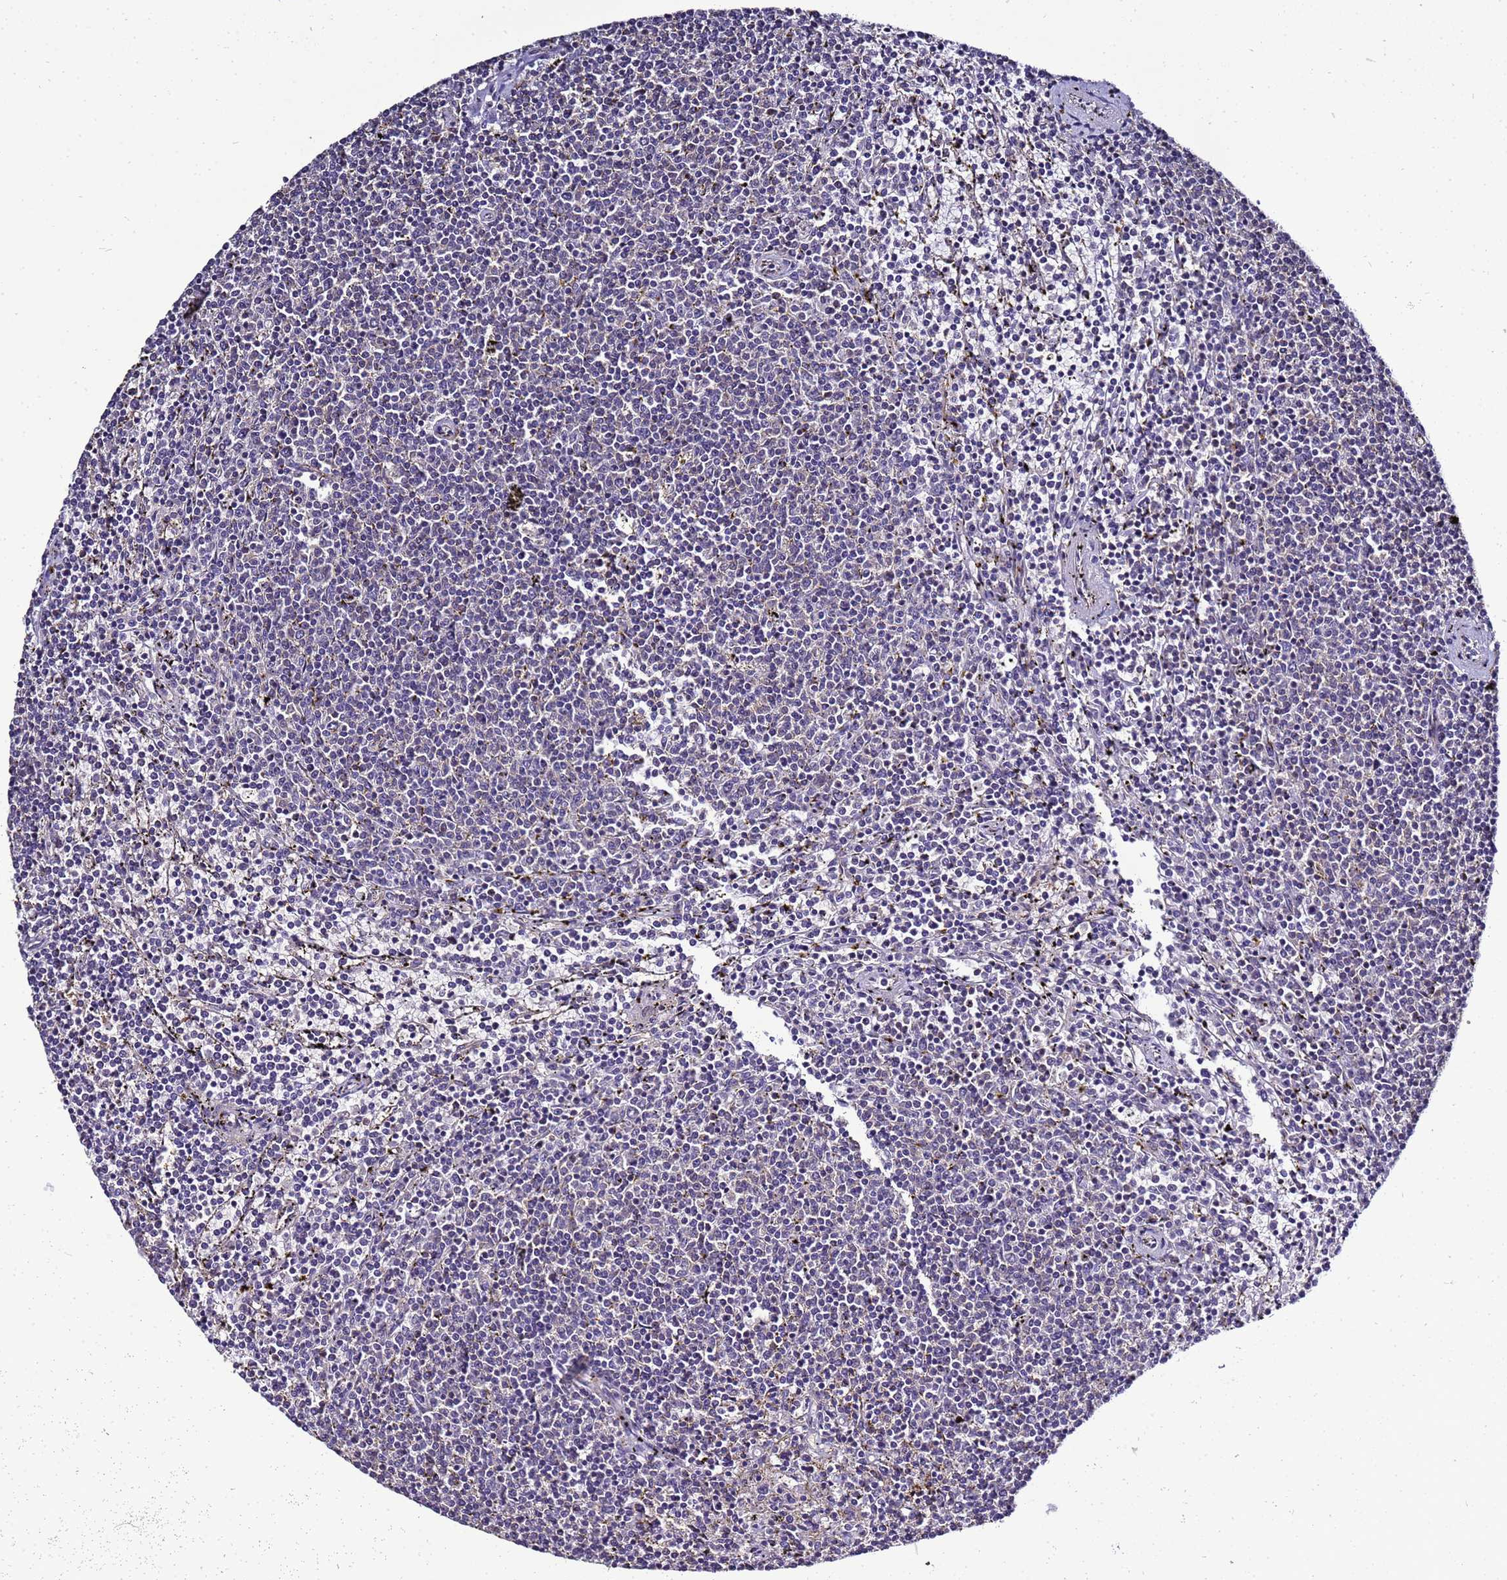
{"staining": {"intensity": "negative", "quantity": "none", "location": "none"}, "tissue": "lymphoma", "cell_type": "Tumor cells", "image_type": "cancer", "snomed": [{"axis": "morphology", "description": "Malignant lymphoma, non-Hodgkin's type, Low grade"}, {"axis": "topography", "description": "Spleen"}], "caption": "Immunohistochemistry (IHC) photomicrograph of malignant lymphoma, non-Hodgkin's type (low-grade) stained for a protein (brown), which reveals no staining in tumor cells.", "gene": "ENOPH1", "patient": {"sex": "female", "age": 50}}